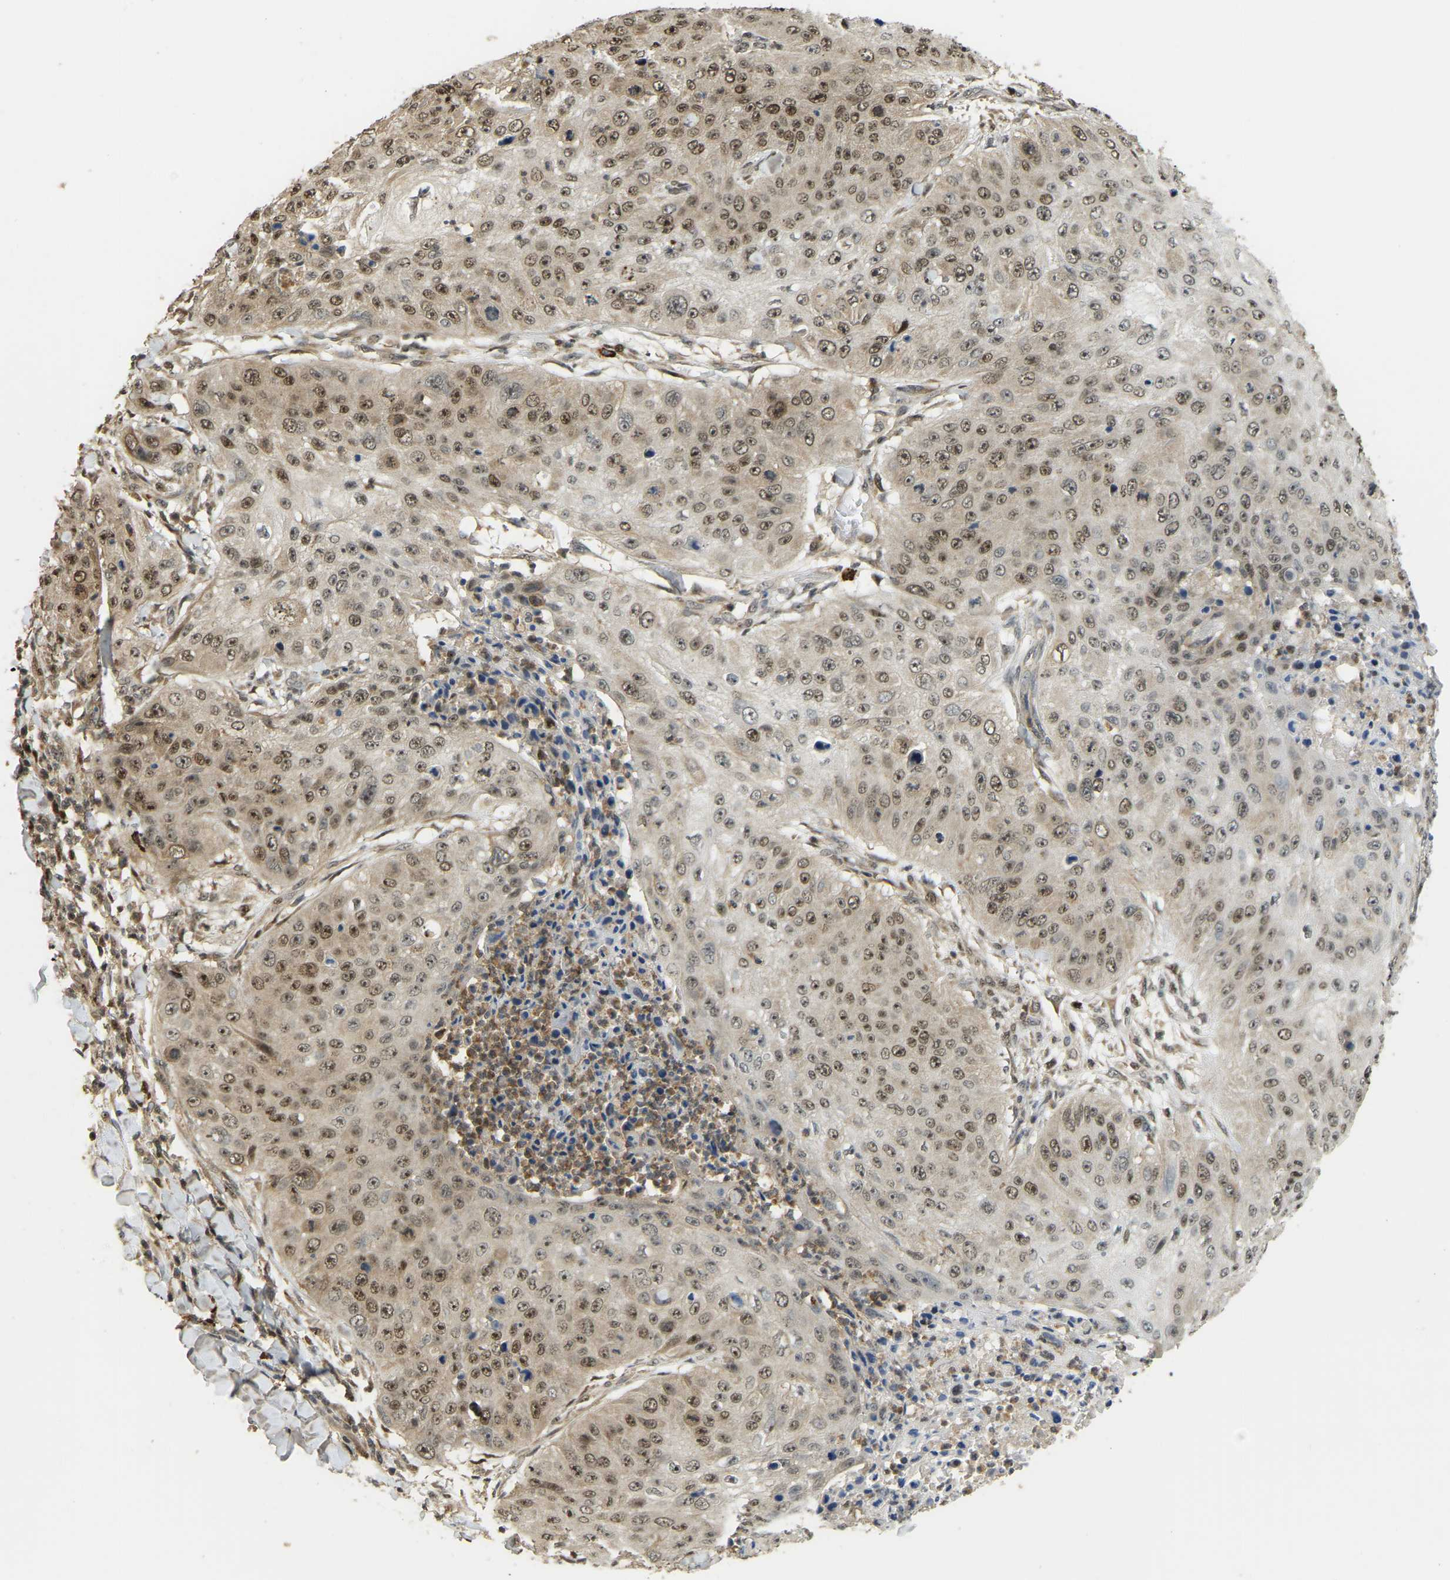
{"staining": {"intensity": "moderate", "quantity": ">75%", "location": "nuclear"}, "tissue": "skin cancer", "cell_type": "Tumor cells", "image_type": "cancer", "snomed": [{"axis": "morphology", "description": "Squamous cell carcinoma, NOS"}, {"axis": "topography", "description": "Skin"}], "caption": "Skin squamous cell carcinoma was stained to show a protein in brown. There is medium levels of moderate nuclear staining in approximately >75% of tumor cells.", "gene": "BRF2", "patient": {"sex": "female", "age": 80}}